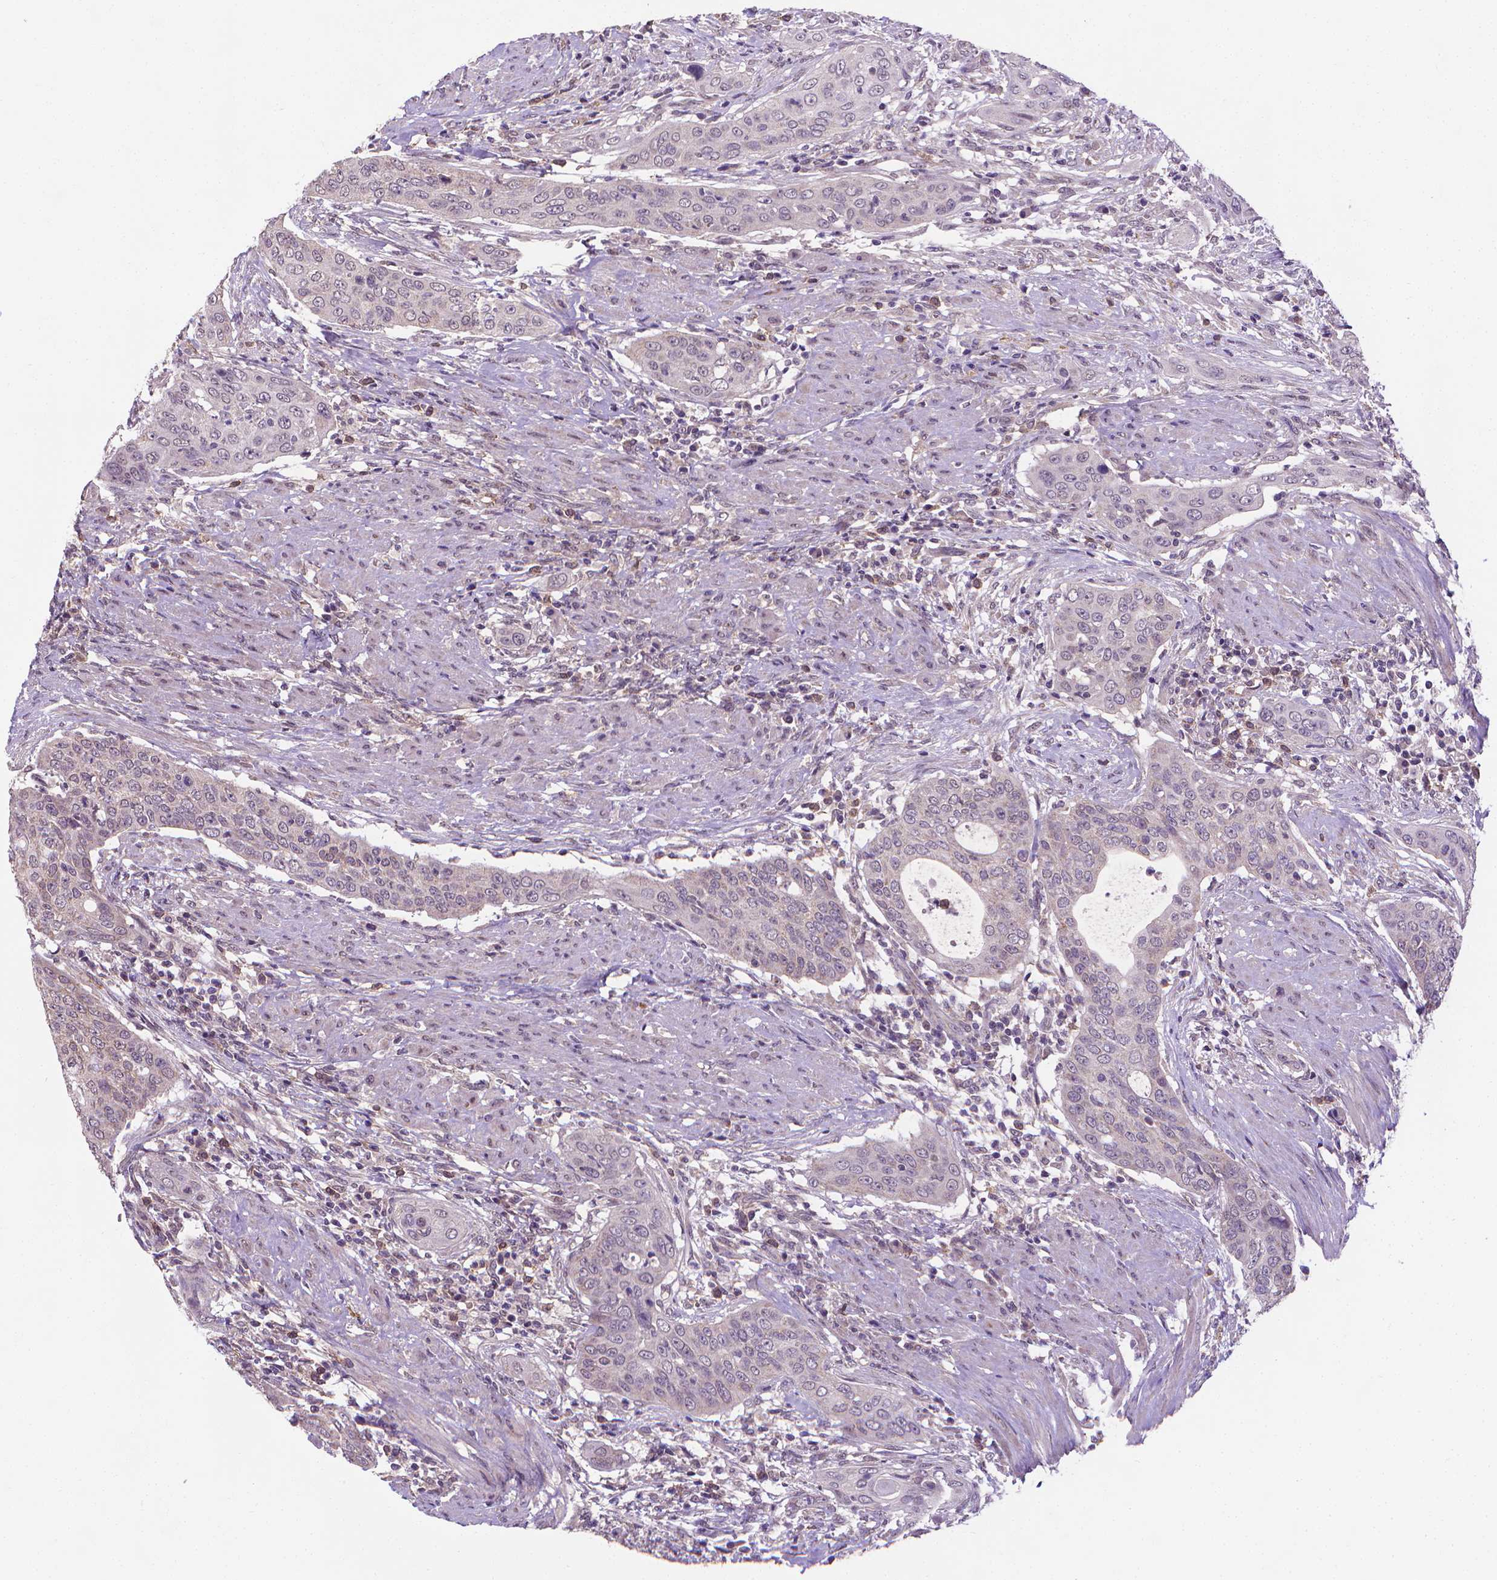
{"staining": {"intensity": "negative", "quantity": "none", "location": "none"}, "tissue": "urothelial cancer", "cell_type": "Tumor cells", "image_type": "cancer", "snomed": [{"axis": "morphology", "description": "Urothelial carcinoma, High grade"}, {"axis": "topography", "description": "Urinary bladder"}], "caption": "Protein analysis of high-grade urothelial carcinoma reveals no significant expression in tumor cells. (Brightfield microscopy of DAB (3,3'-diaminobenzidine) immunohistochemistry at high magnification).", "gene": "GPR63", "patient": {"sex": "male", "age": 82}}